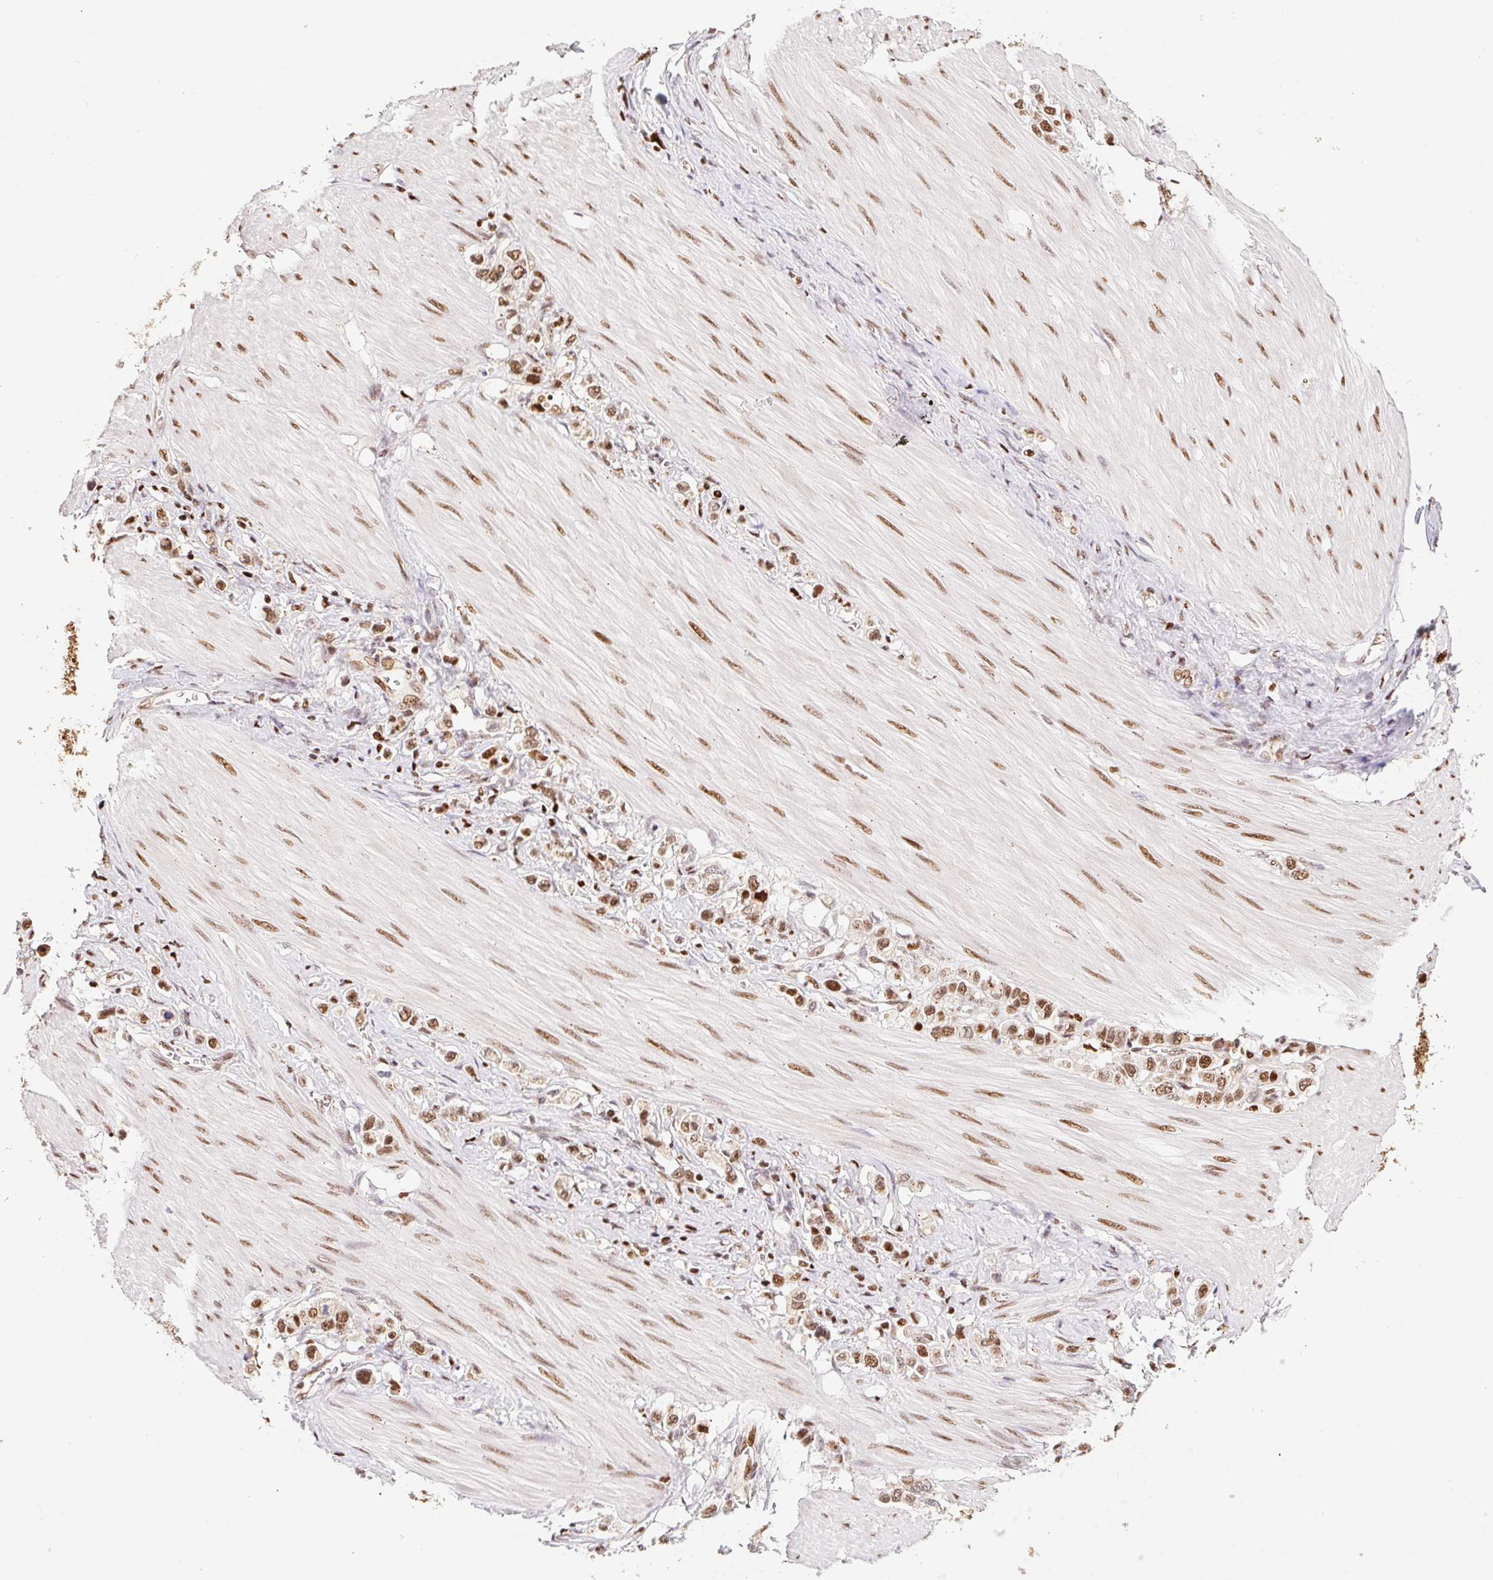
{"staining": {"intensity": "moderate", "quantity": ">75%", "location": "nuclear"}, "tissue": "stomach cancer", "cell_type": "Tumor cells", "image_type": "cancer", "snomed": [{"axis": "morphology", "description": "Adenocarcinoma, NOS"}, {"axis": "topography", "description": "Stomach"}], "caption": "An immunohistochemistry micrograph of neoplastic tissue is shown. Protein staining in brown shows moderate nuclear positivity in stomach cancer within tumor cells.", "gene": "GPR139", "patient": {"sex": "female", "age": 65}}